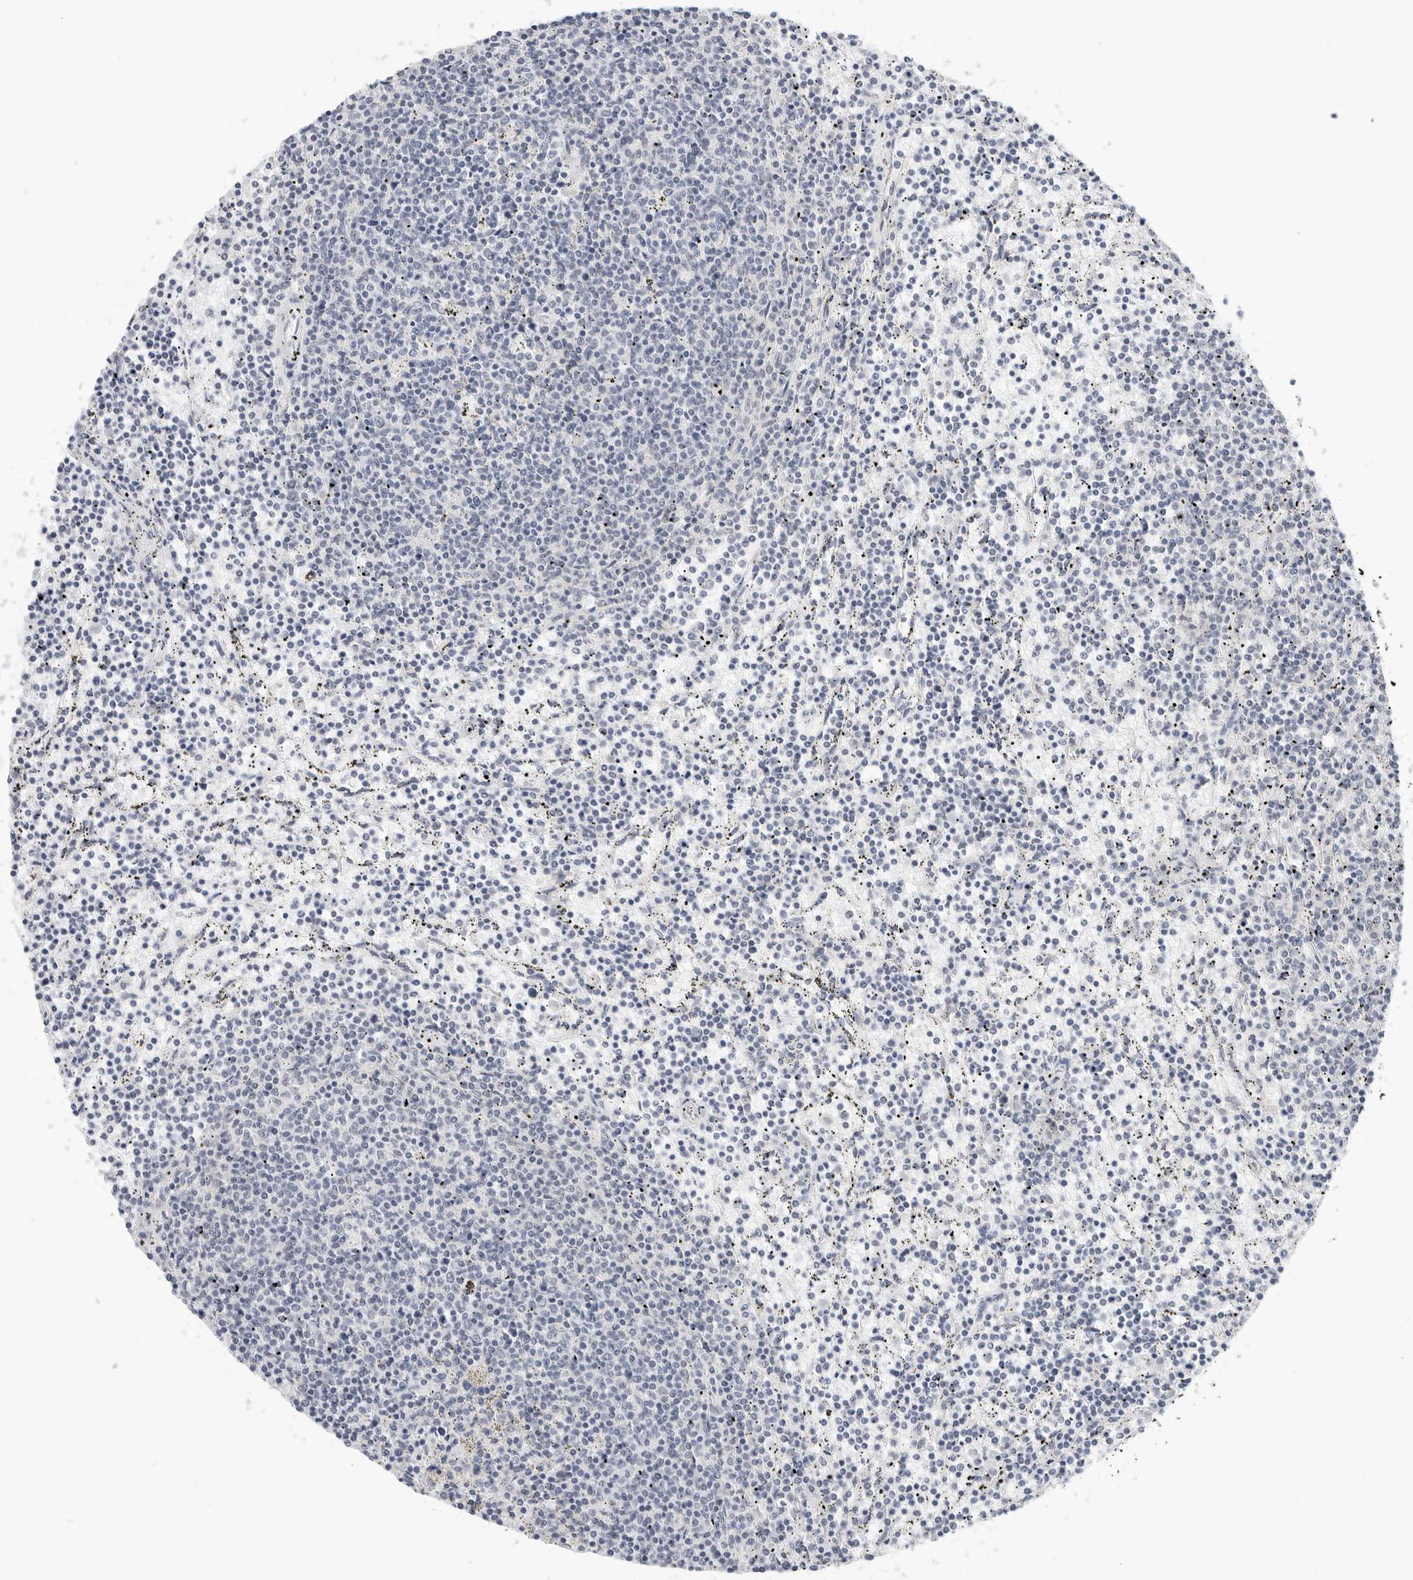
{"staining": {"intensity": "negative", "quantity": "none", "location": "none"}, "tissue": "lymphoma", "cell_type": "Tumor cells", "image_type": "cancer", "snomed": [{"axis": "morphology", "description": "Malignant lymphoma, non-Hodgkin's type, Low grade"}, {"axis": "topography", "description": "Spleen"}], "caption": "A high-resolution photomicrograph shows immunohistochemistry (IHC) staining of low-grade malignant lymphoma, non-Hodgkin's type, which shows no significant positivity in tumor cells. Brightfield microscopy of IHC stained with DAB (3,3'-diaminobenzidine) (brown) and hematoxylin (blue), captured at high magnification.", "gene": "TSEN2", "patient": {"sex": "female", "age": 50}}